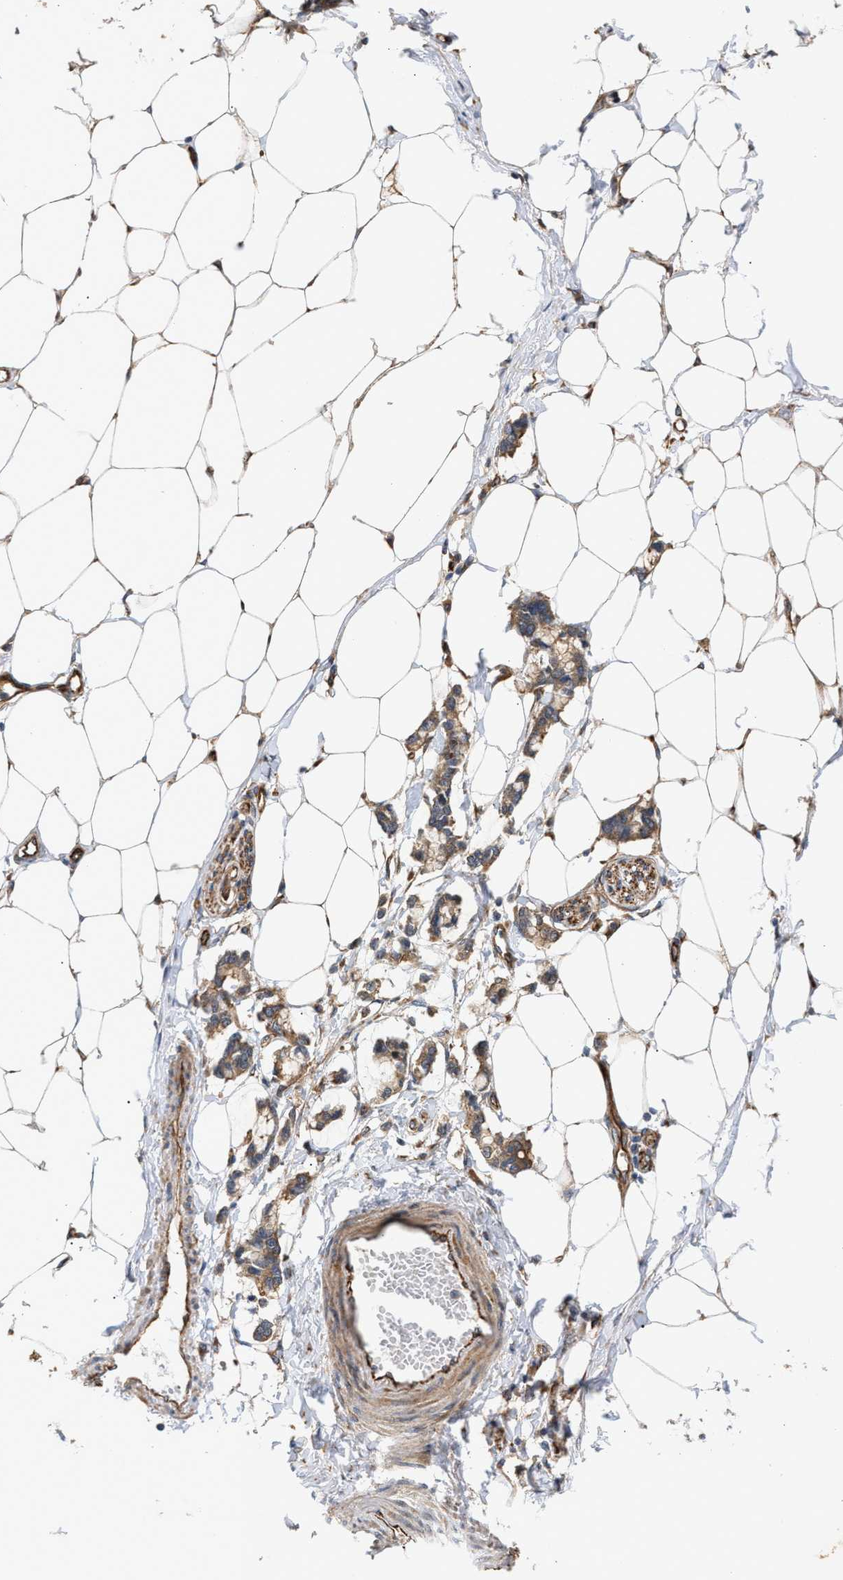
{"staining": {"intensity": "moderate", "quantity": ">75%", "location": "cytoplasmic/membranous"}, "tissue": "adipose tissue", "cell_type": "Adipocytes", "image_type": "normal", "snomed": [{"axis": "morphology", "description": "Normal tissue, NOS"}, {"axis": "morphology", "description": "Adenocarcinoma, NOS"}, {"axis": "topography", "description": "Colon"}, {"axis": "topography", "description": "Peripheral nerve tissue"}], "caption": "High-power microscopy captured an immunohistochemistry histopathology image of normal adipose tissue, revealing moderate cytoplasmic/membranous positivity in approximately >75% of adipocytes.", "gene": "EPS15L1", "patient": {"sex": "male", "age": 14}}